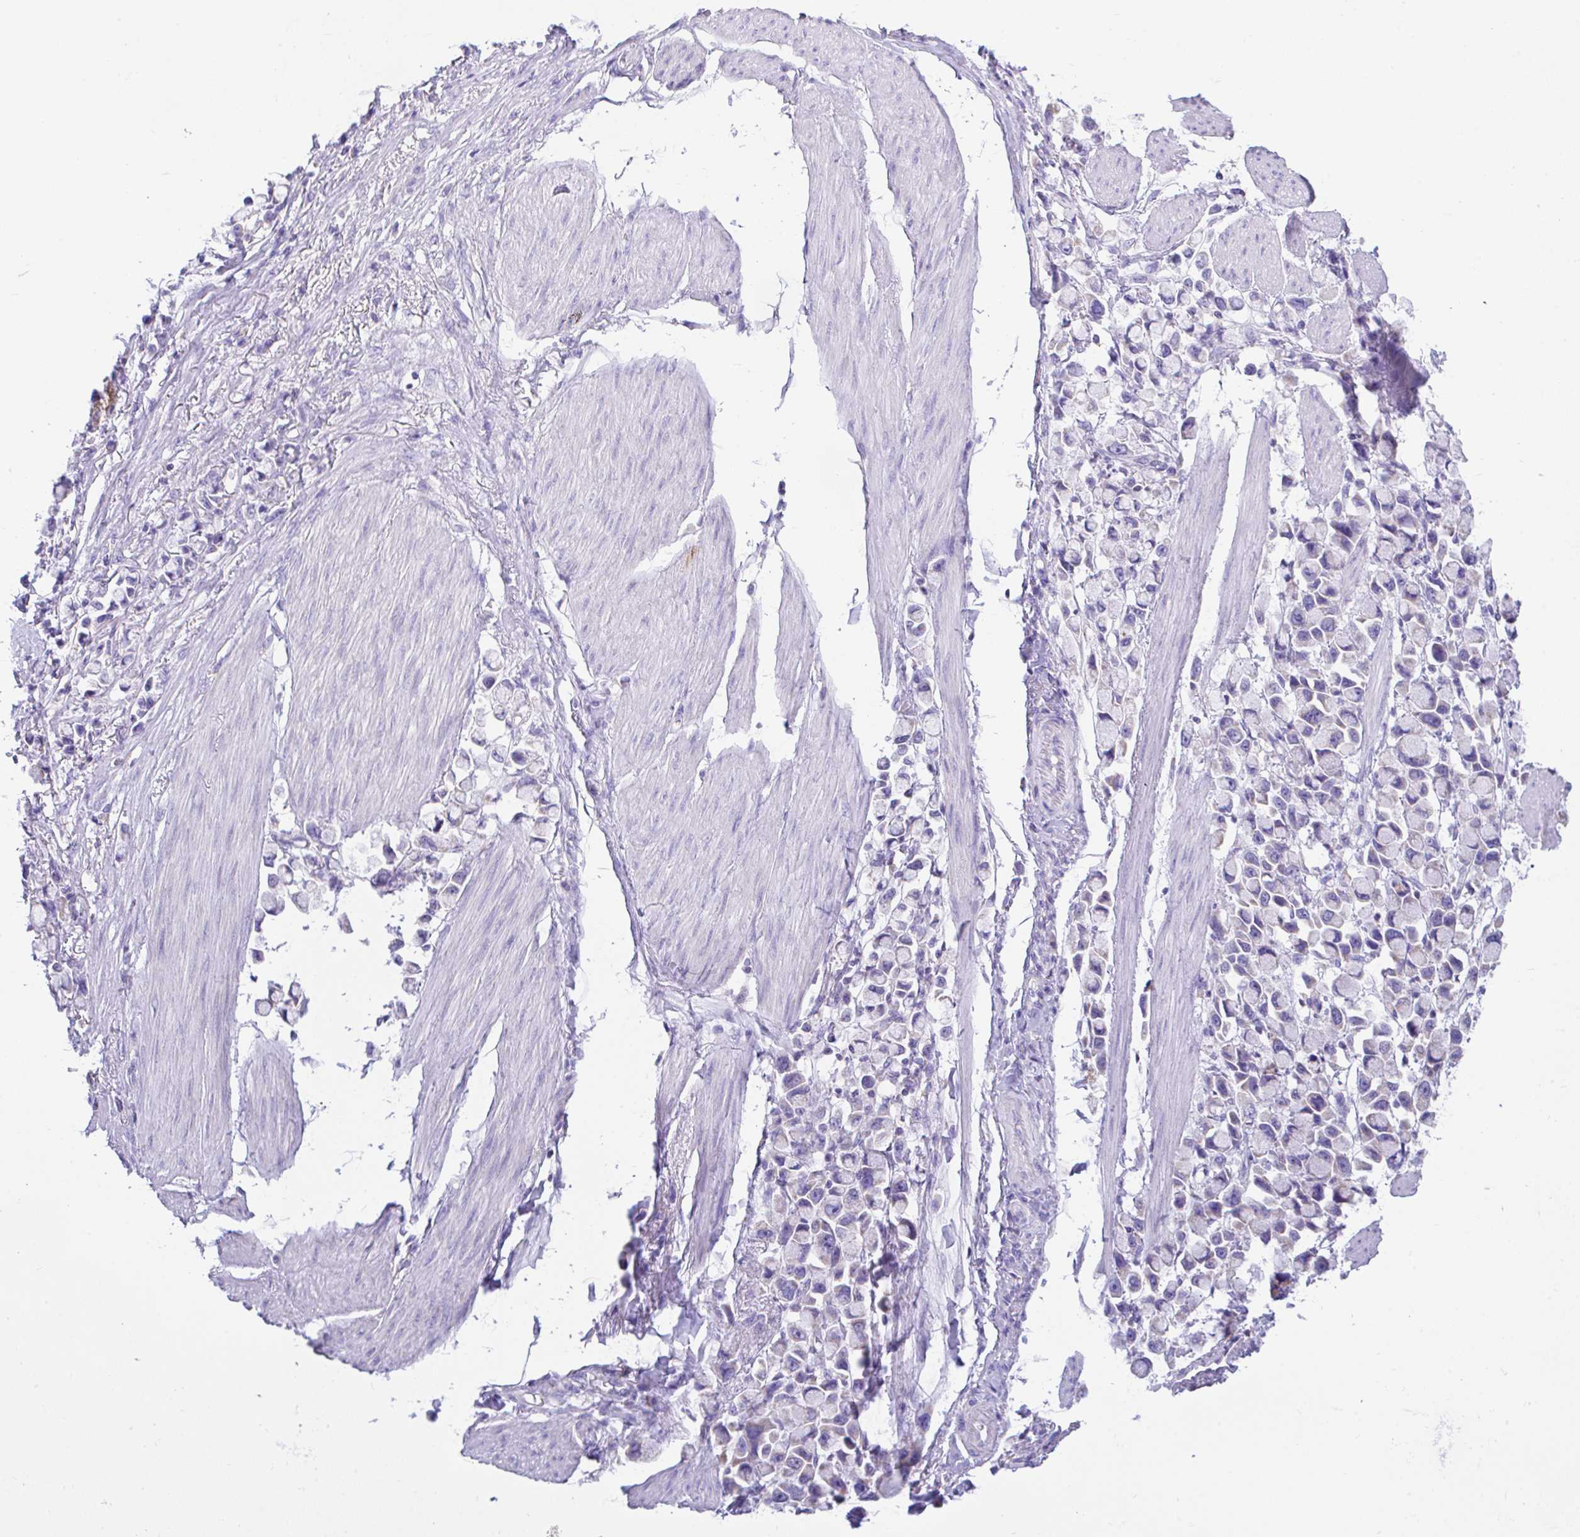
{"staining": {"intensity": "negative", "quantity": "none", "location": "none"}, "tissue": "stomach cancer", "cell_type": "Tumor cells", "image_type": "cancer", "snomed": [{"axis": "morphology", "description": "Adenocarcinoma, NOS"}, {"axis": "topography", "description": "Stomach"}], "caption": "IHC image of stomach cancer (adenocarcinoma) stained for a protein (brown), which shows no positivity in tumor cells.", "gene": "NLRP8", "patient": {"sex": "female", "age": 81}}